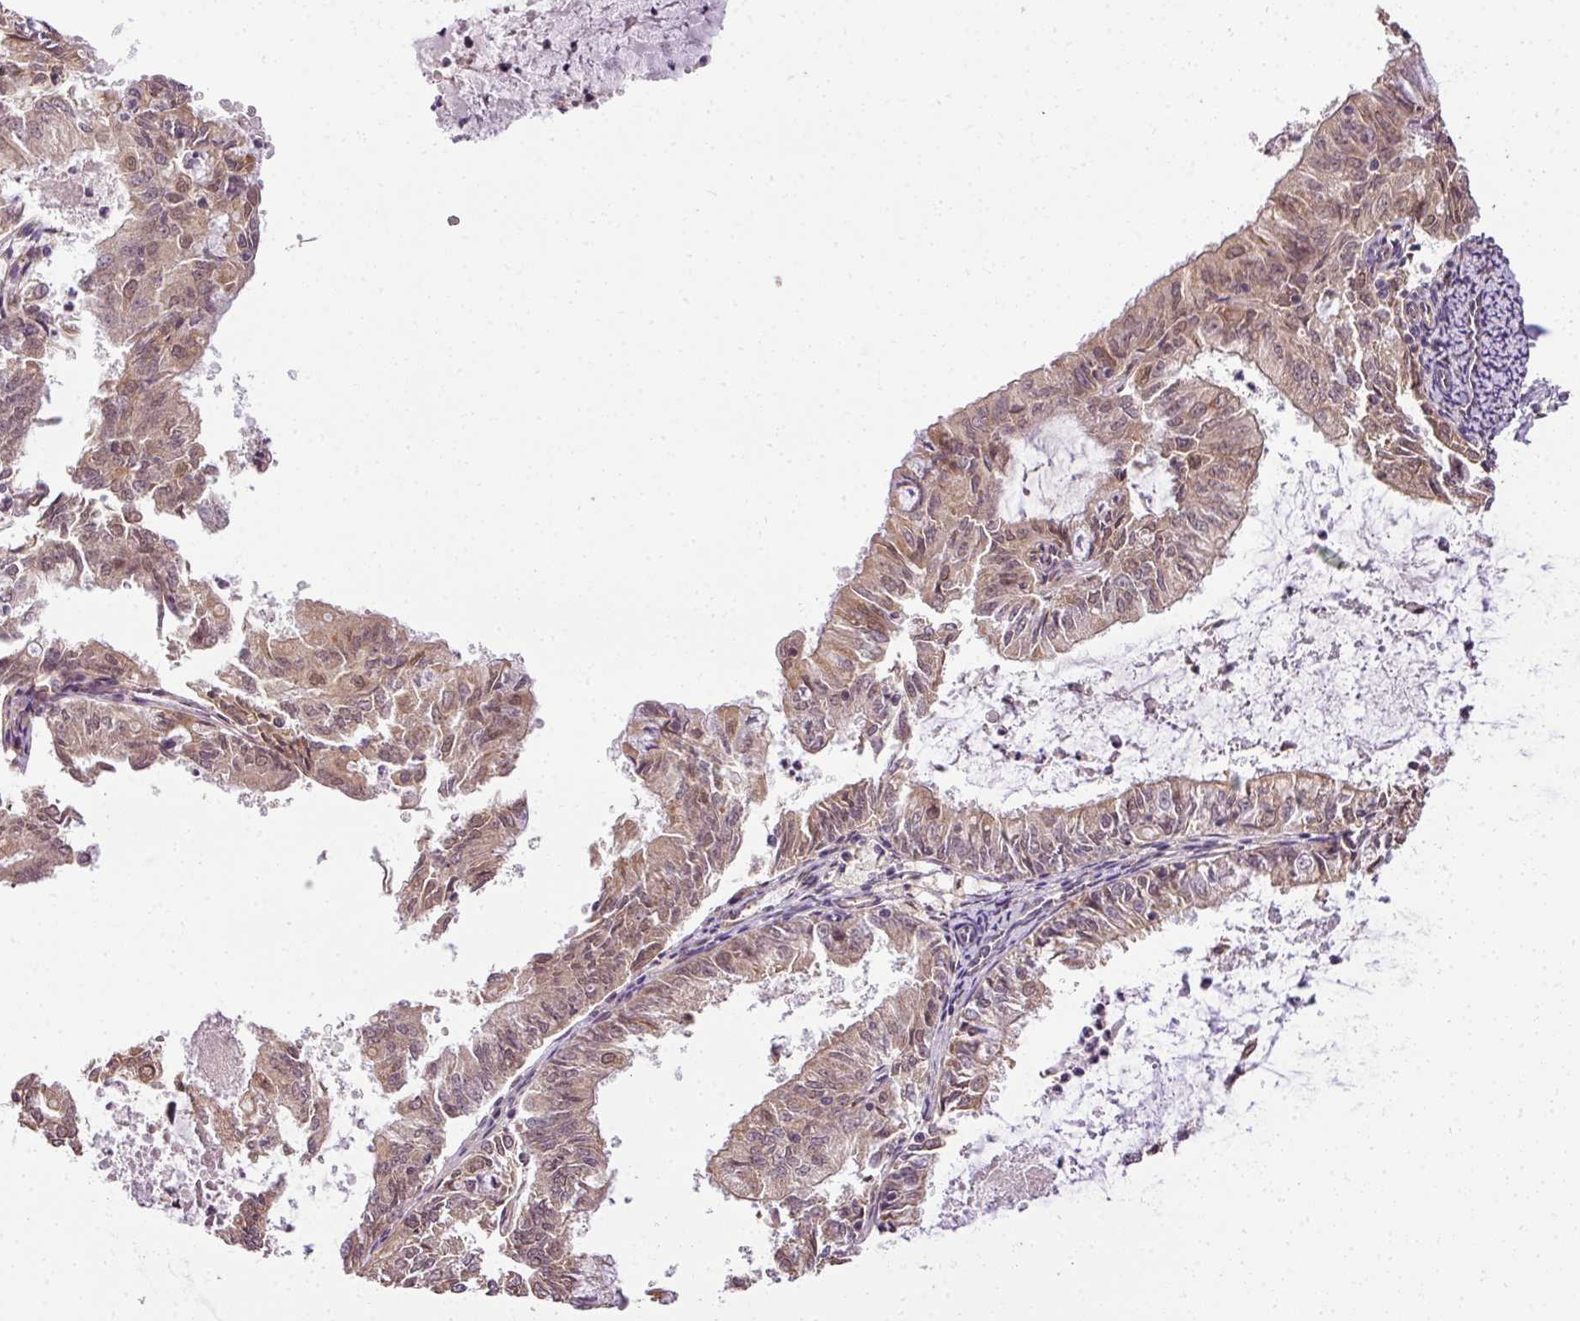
{"staining": {"intensity": "moderate", "quantity": "25%-75%", "location": "cytoplasmic/membranous,nuclear"}, "tissue": "endometrial cancer", "cell_type": "Tumor cells", "image_type": "cancer", "snomed": [{"axis": "morphology", "description": "Adenocarcinoma, NOS"}, {"axis": "topography", "description": "Endometrium"}], "caption": "Endometrial cancer was stained to show a protein in brown. There is medium levels of moderate cytoplasmic/membranous and nuclear staining in approximately 25%-75% of tumor cells.", "gene": "C1orf226", "patient": {"sex": "female", "age": 57}}